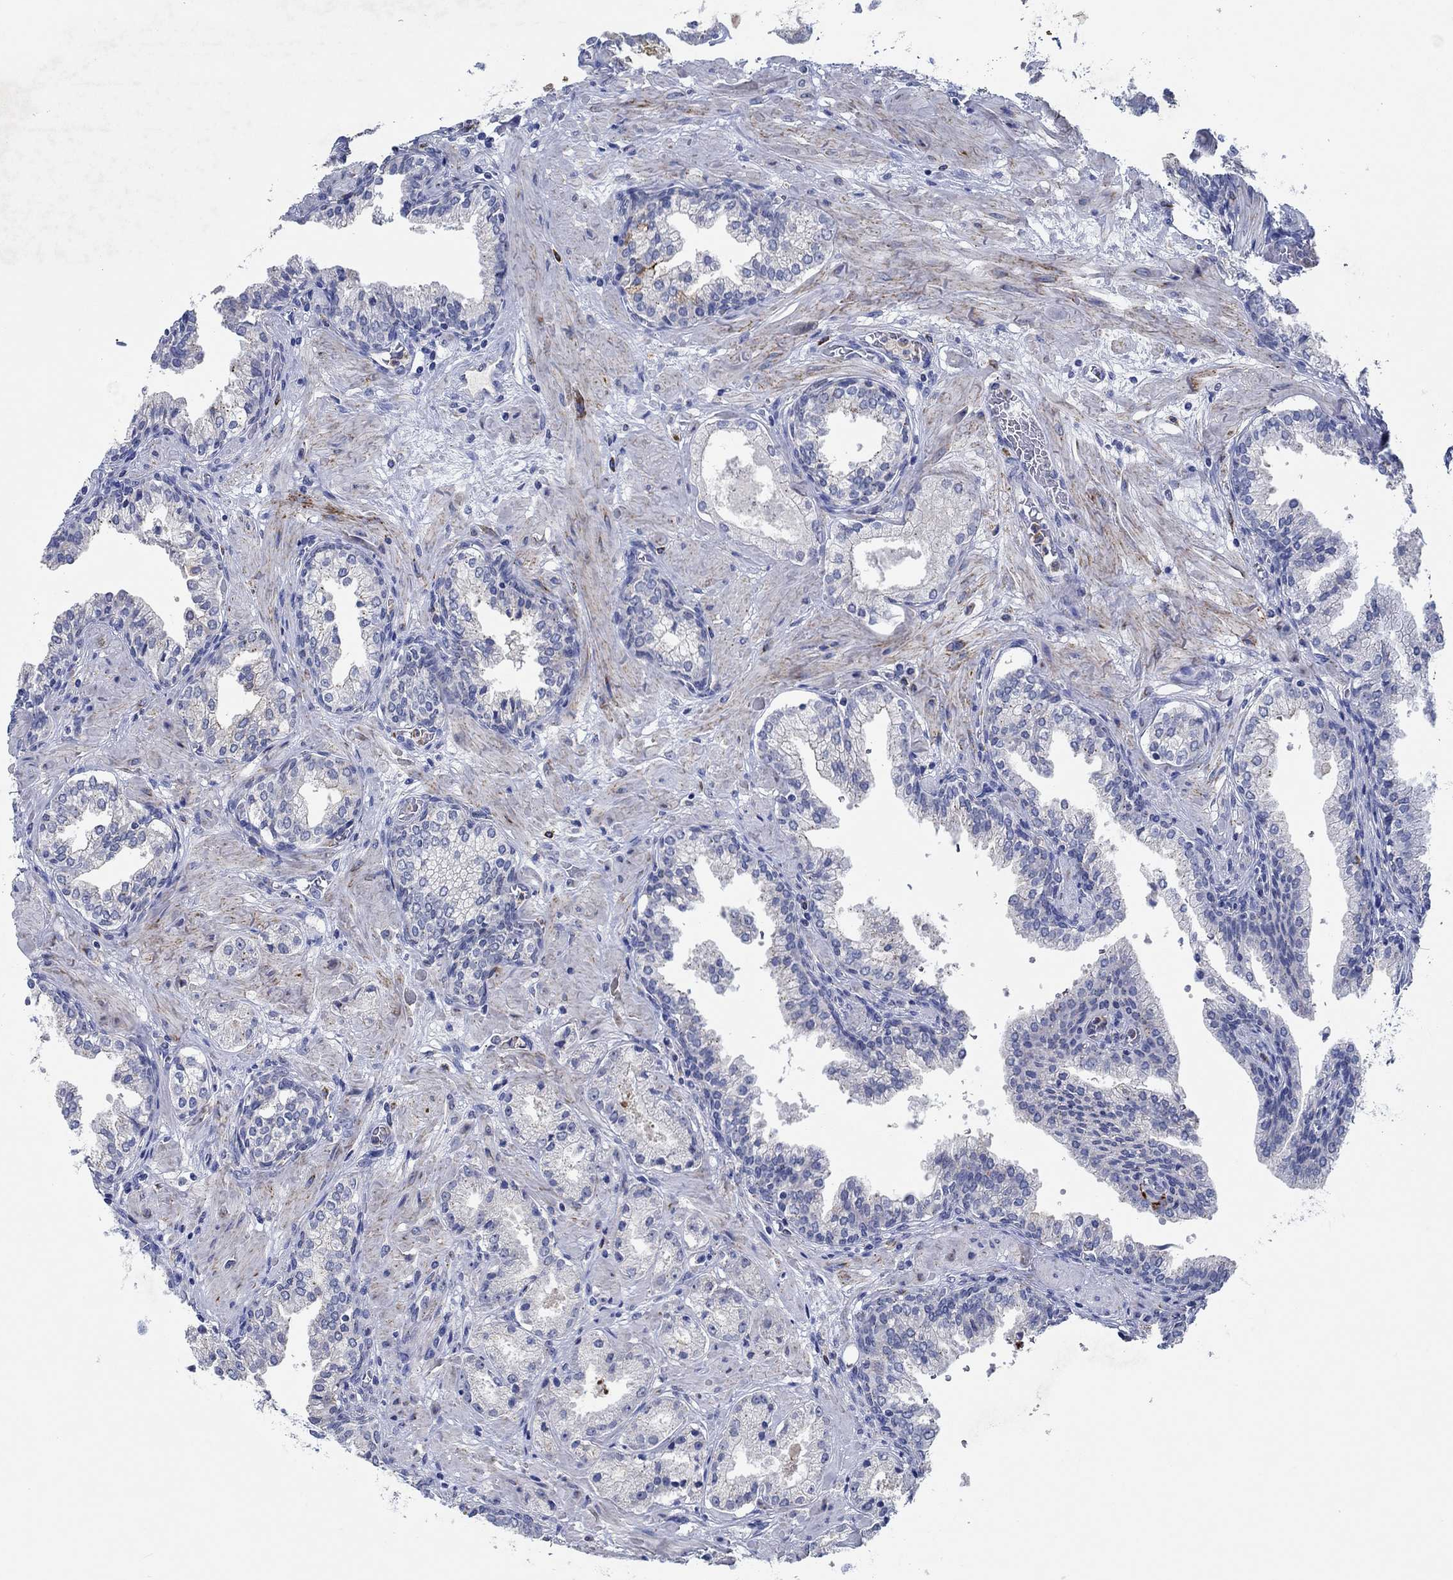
{"staining": {"intensity": "negative", "quantity": "none", "location": "none"}, "tissue": "prostate cancer", "cell_type": "Tumor cells", "image_type": "cancer", "snomed": [{"axis": "morphology", "description": "Adenocarcinoma, NOS"}, {"axis": "topography", "description": "Prostate and seminal vesicle, NOS"}, {"axis": "topography", "description": "Prostate"}], "caption": "This photomicrograph is of prostate cancer stained with immunohistochemistry (IHC) to label a protein in brown with the nuclei are counter-stained blue. There is no expression in tumor cells. Brightfield microscopy of IHC stained with DAB (3,3'-diaminobenzidine) (brown) and hematoxylin (blue), captured at high magnification.", "gene": "CPM", "patient": {"sex": "male", "age": 44}}